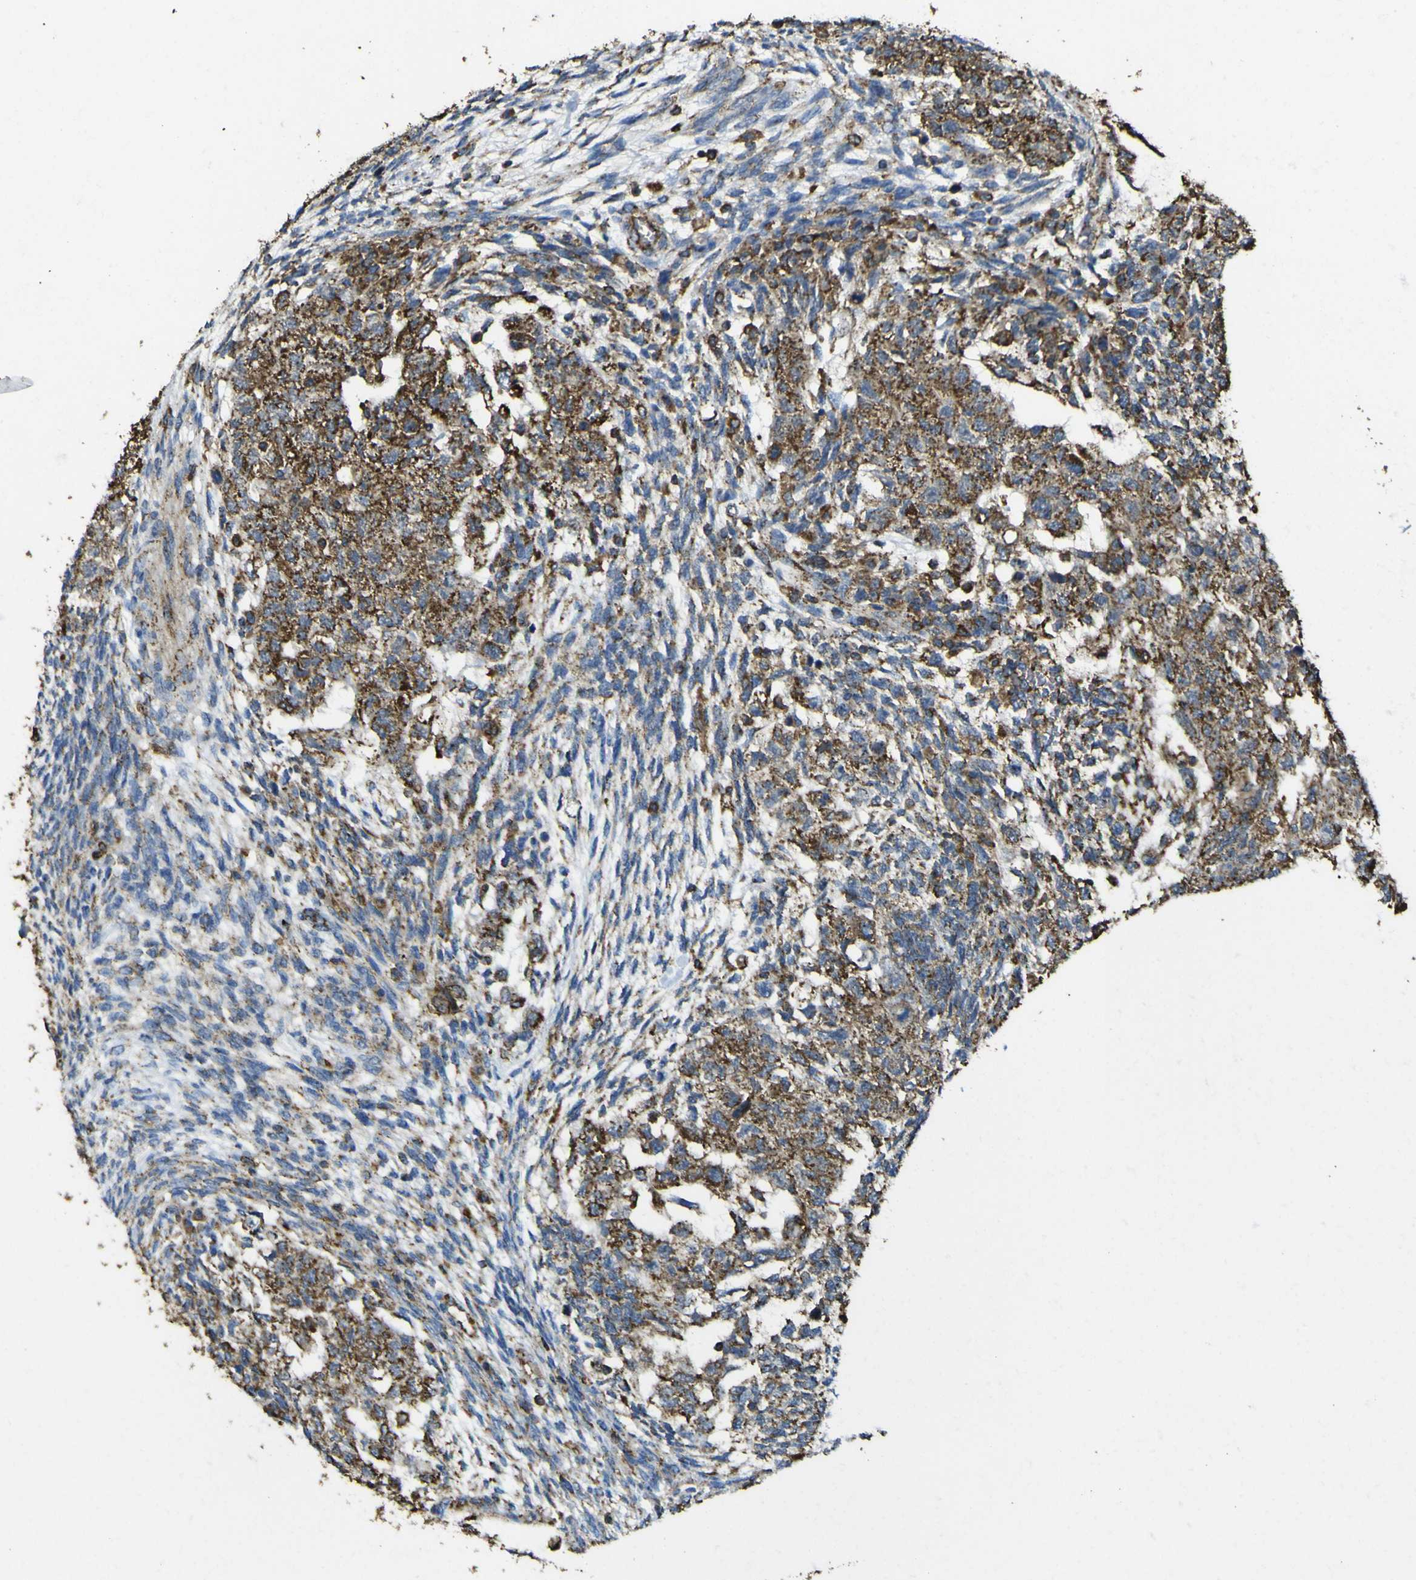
{"staining": {"intensity": "strong", "quantity": ">75%", "location": "cytoplasmic/membranous"}, "tissue": "testis cancer", "cell_type": "Tumor cells", "image_type": "cancer", "snomed": [{"axis": "morphology", "description": "Normal tissue, NOS"}, {"axis": "morphology", "description": "Carcinoma, Embryonal, NOS"}, {"axis": "topography", "description": "Testis"}], "caption": "Immunohistochemical staining of testis cancer displays high levels of strong cytoplasmic/membranous staining in about >75% of tumor cells.", "gene": "ACSL3", "patient": {"sex": "male", "age": 36}}